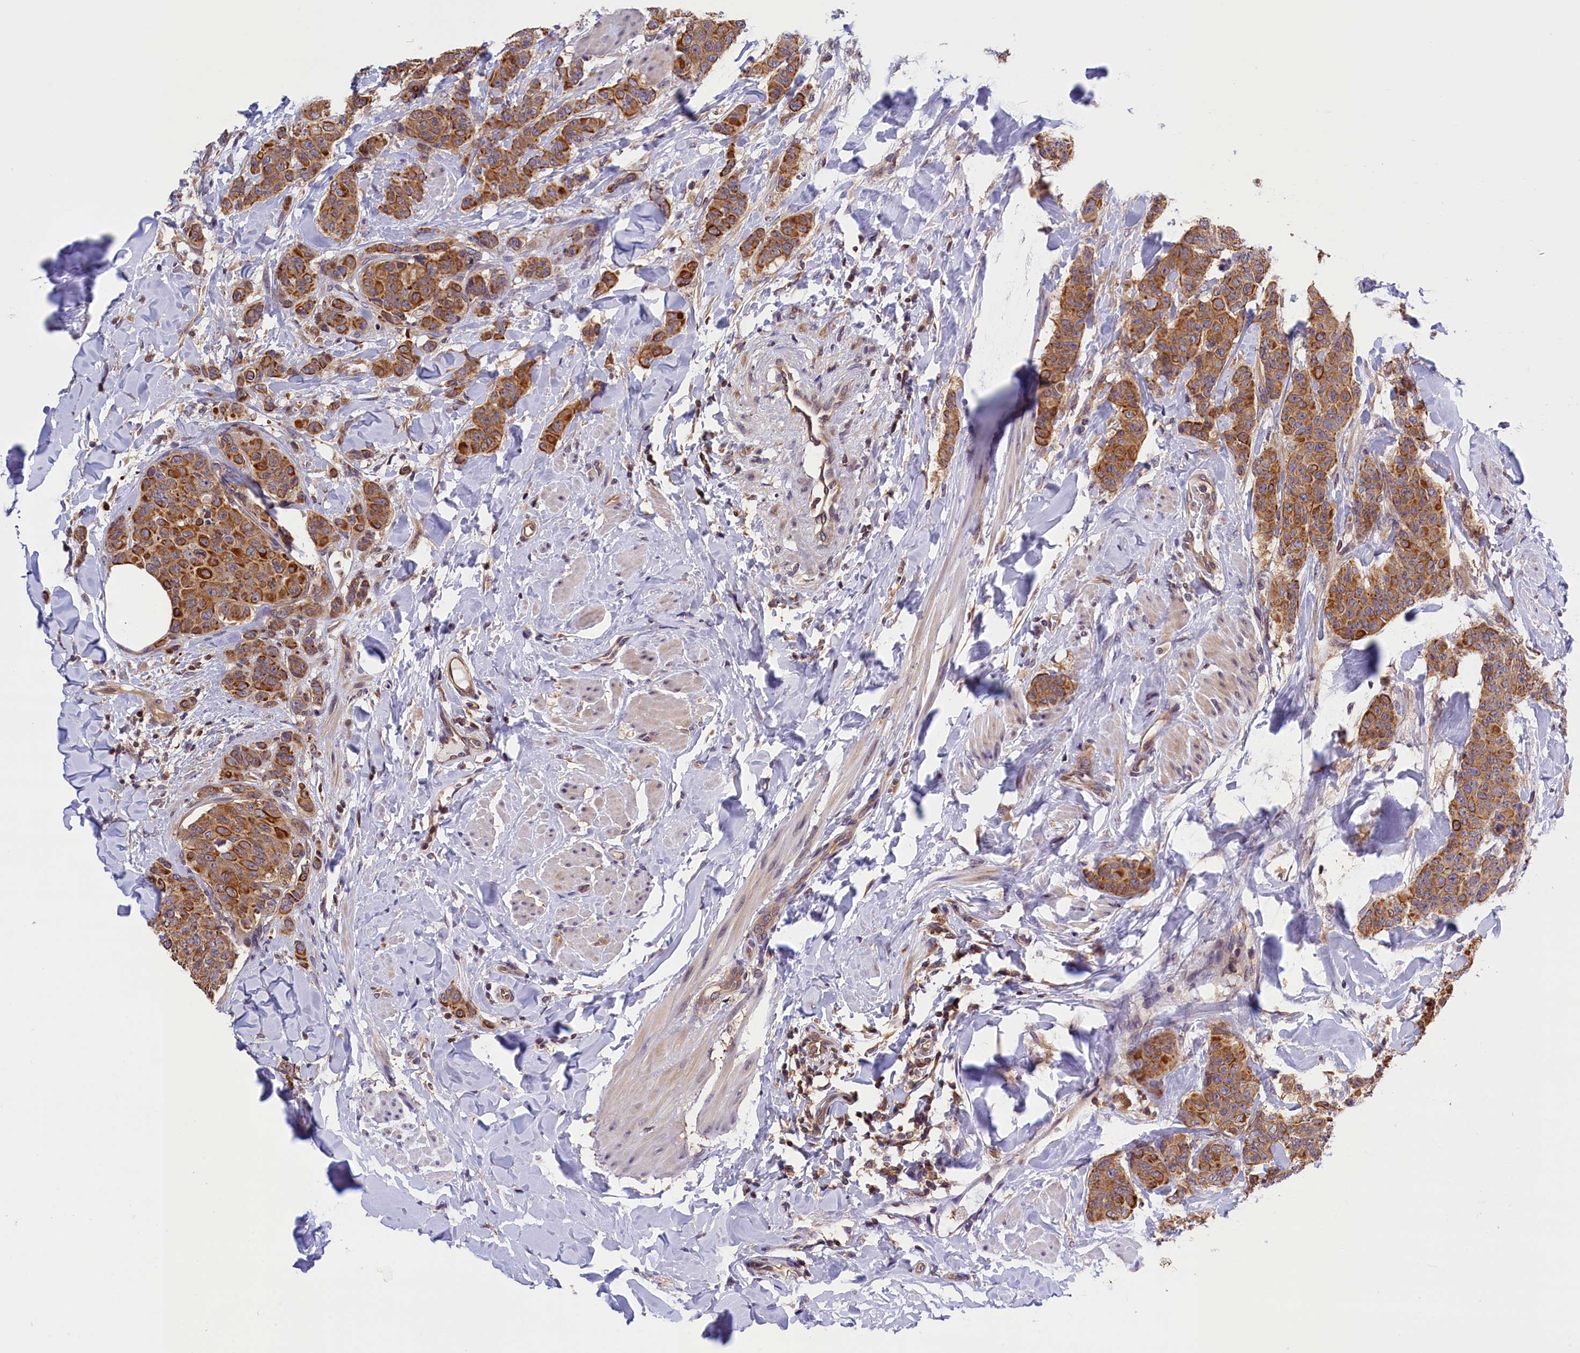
{"staining": {"intensity": "strong", "quantity": ">75%", "location": "cytoplasmic/membranous"}, "tissue": "breast cancer", "cell_type": "Tumor cells", "image_type": "cancer", "snomed": [{"axis": "morphology", "description": "Duct carcinoma"}, {"axis": "topography", "description": "Breast"}], "caption": "Human infiltrating ductal carcinoma (breast) stained for a protein (brown) reveals strong cytoplasmic/membranous positive staining in approximately >75% of tumor cells.", "gene": "TBCB", "patient": {"sex": "female", "age": 40}}